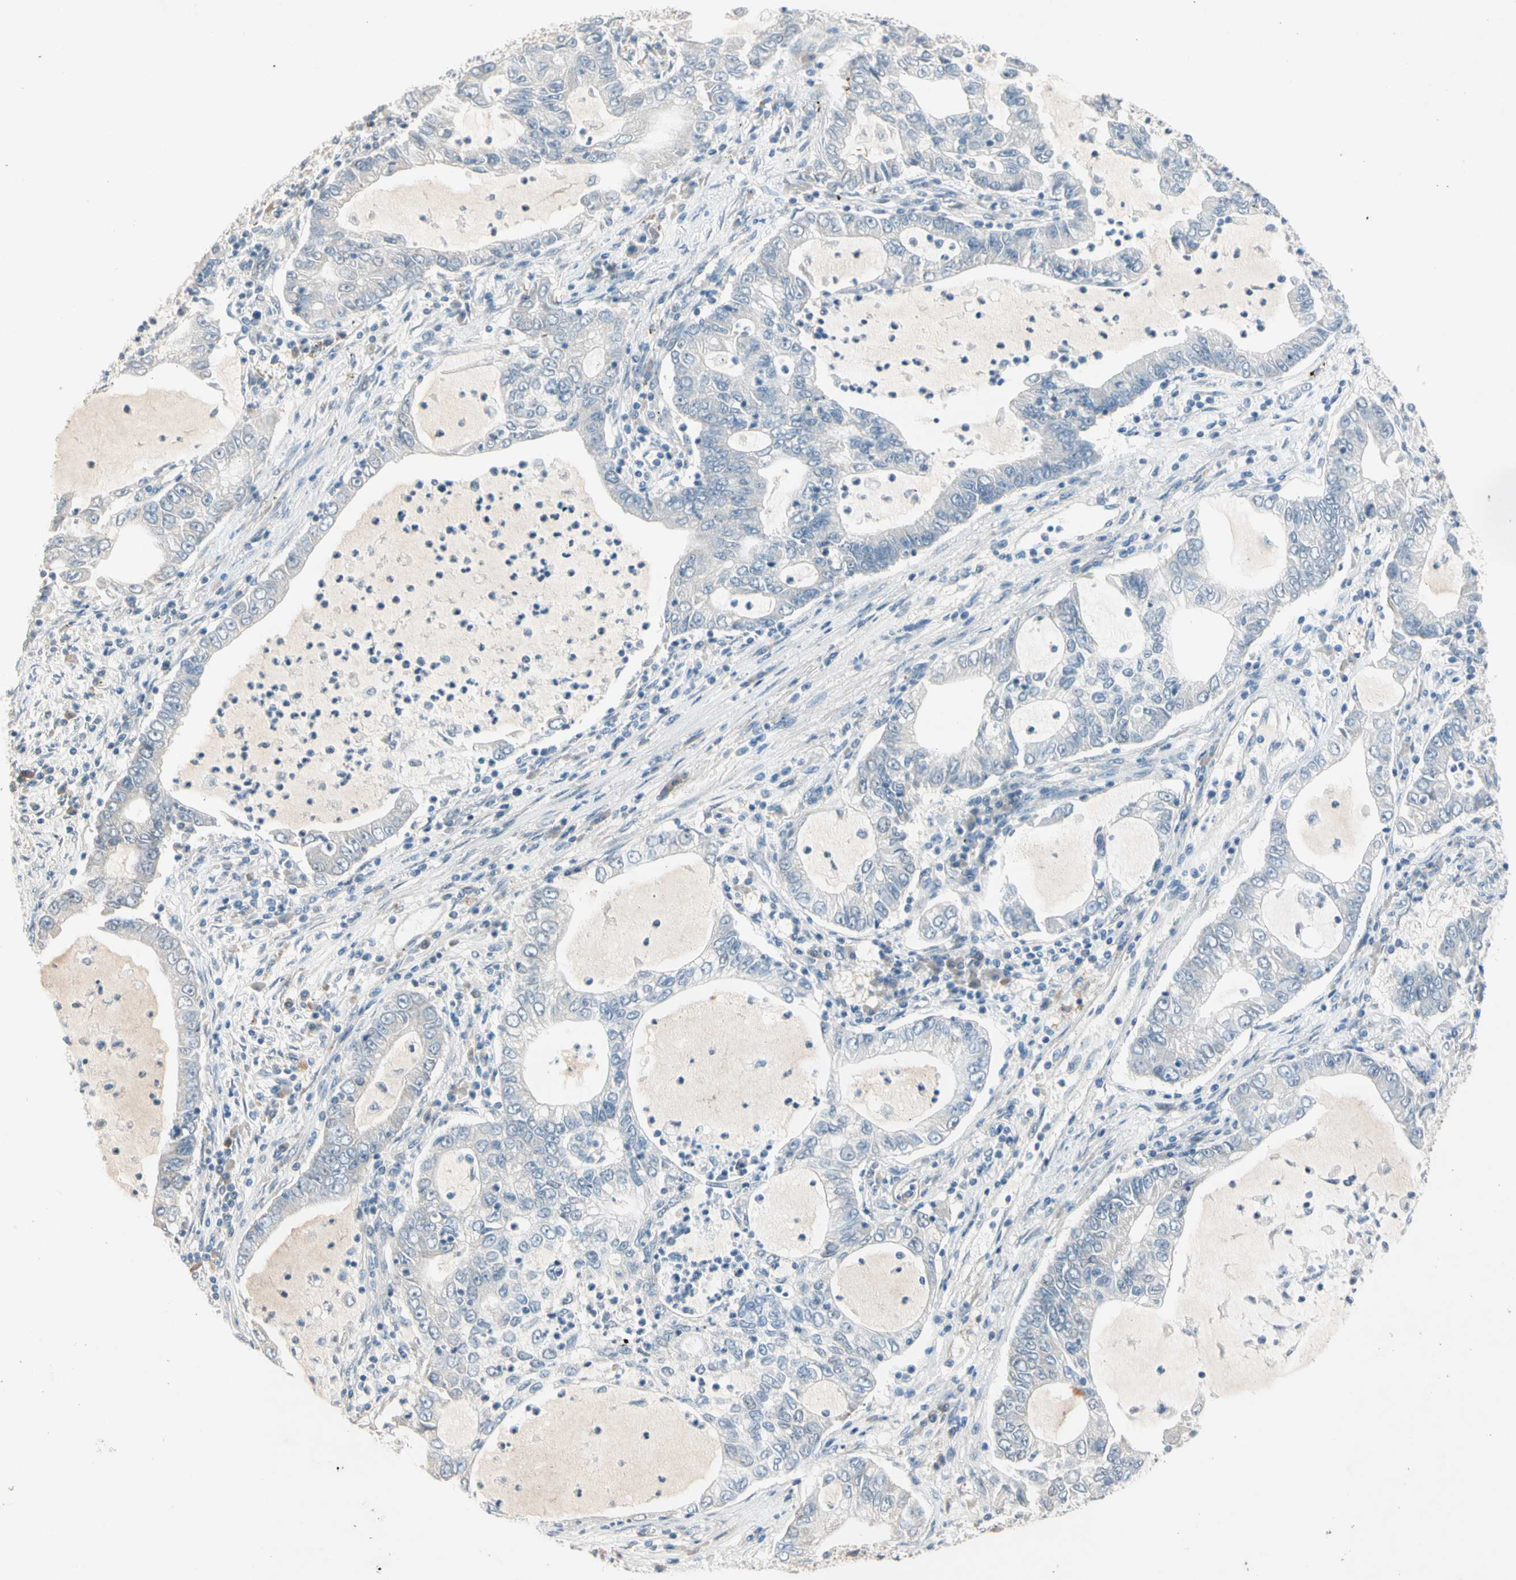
{"staining": {"intensity": "negative", "quantity": "none", "location": "none"}, "tissue": "lung cancer", "cell_type": "Tumor cells", "image_type": "cancer", "snomed": [{"axis": "morphology", "description": "Adenocarcinoma, NOS"}, {"axis": "topography", "description": "Lung"}], "caption": "DAB (3,3'-diaminobenzidine) immunohistochemical staining of adenocarcinoma (lung) demonstrates no significant positivity in tumor cells.", "gene": "SERPIND1", "patient": {"sex": "female", "age": 51}}